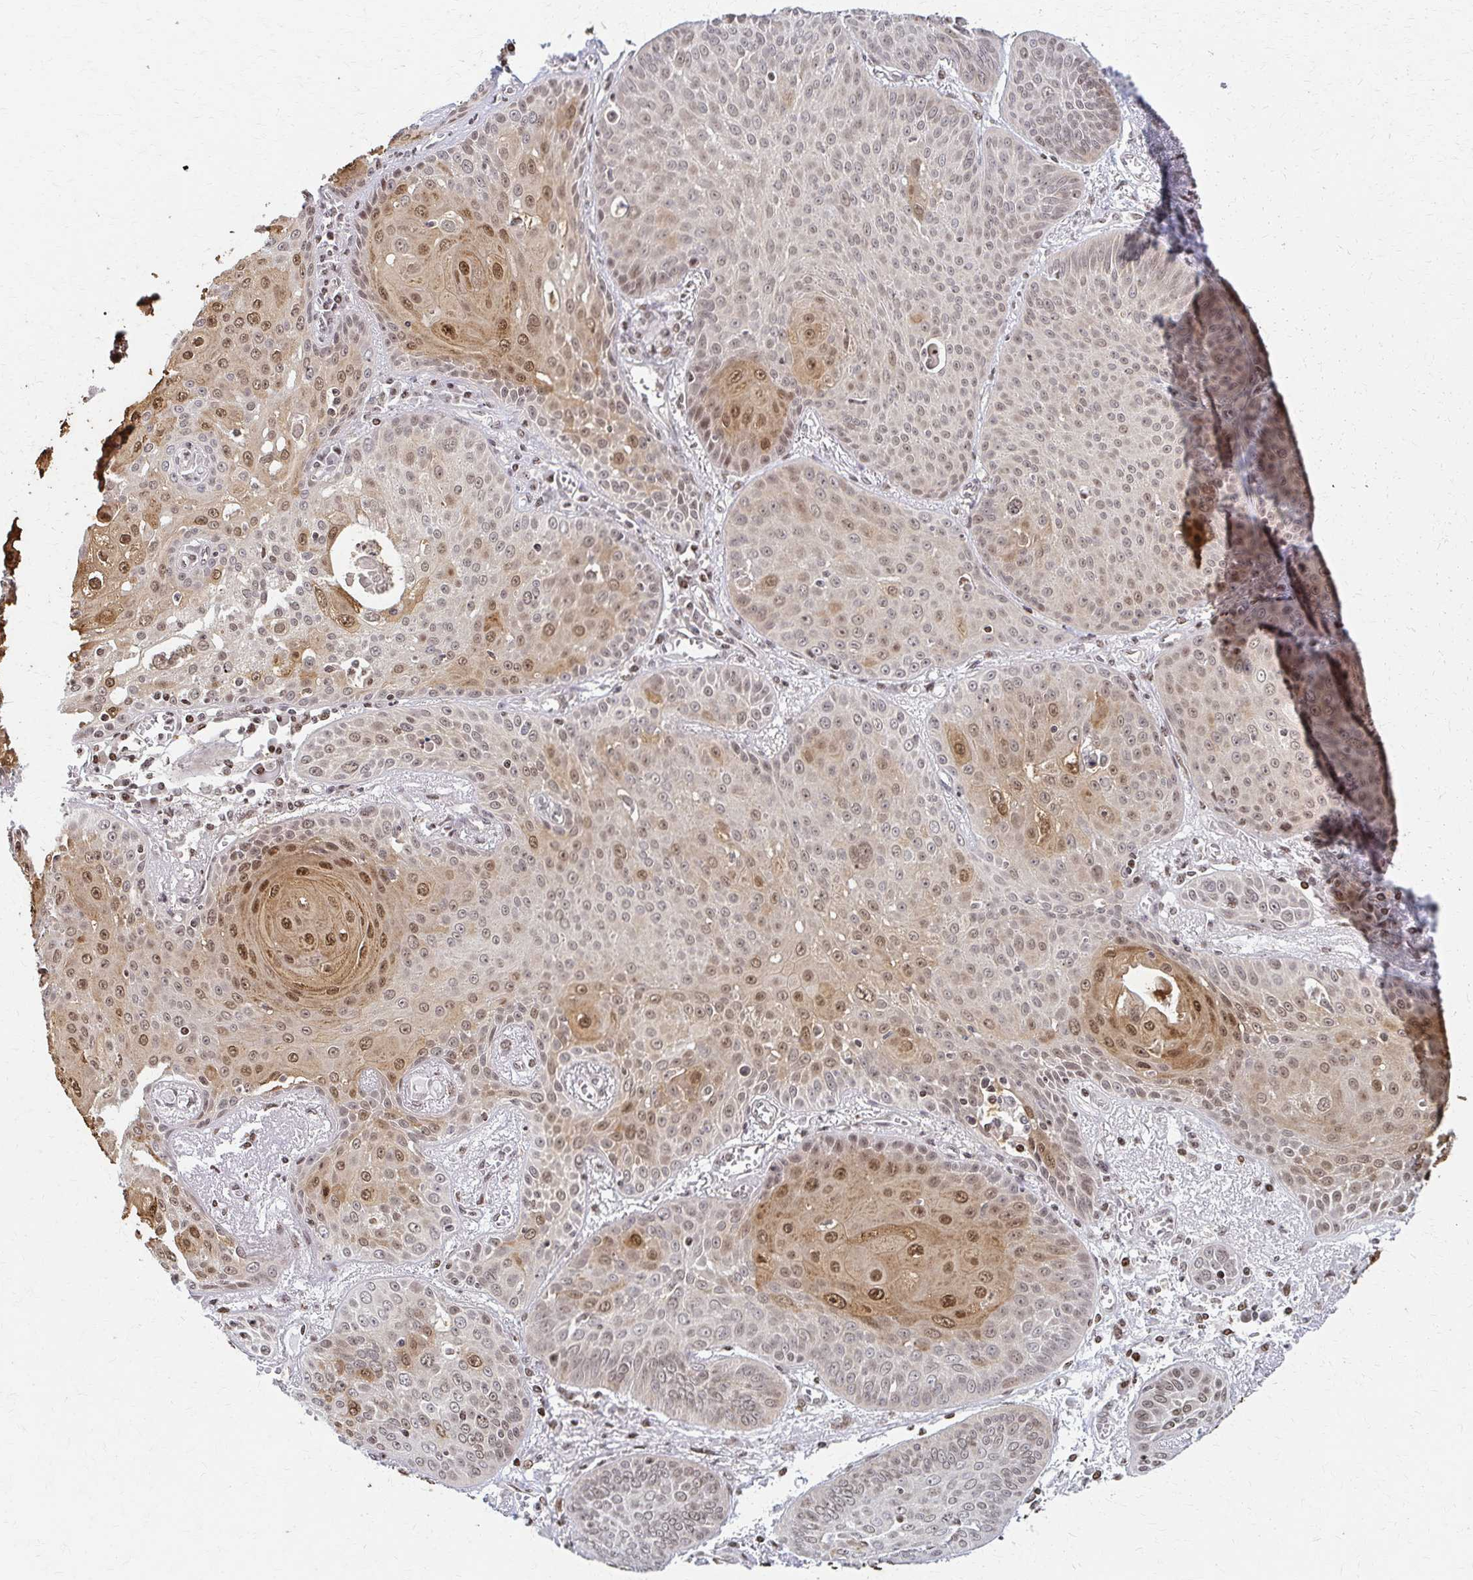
{"staining": {"intensity": "moderate", "quantity": "25%-75%", "location": "nuclear"}, "tissue": "lung cancer", "cell_type": "Tumor cells", "image_type": "cancer", "snomed": [{"axis": "morphology", "description": "Squamous cell carcinoma, NOS"}, {"axis": "topography", "description": "Lung"}], "caption": "Lung cancer (squamous cell carcinoma) tissue demonstrates moderate nuclear staining in approximately 25%-75% of tumor cells", "gene": "PSMD7", "patient": {"sex": "male", "age": 74}}